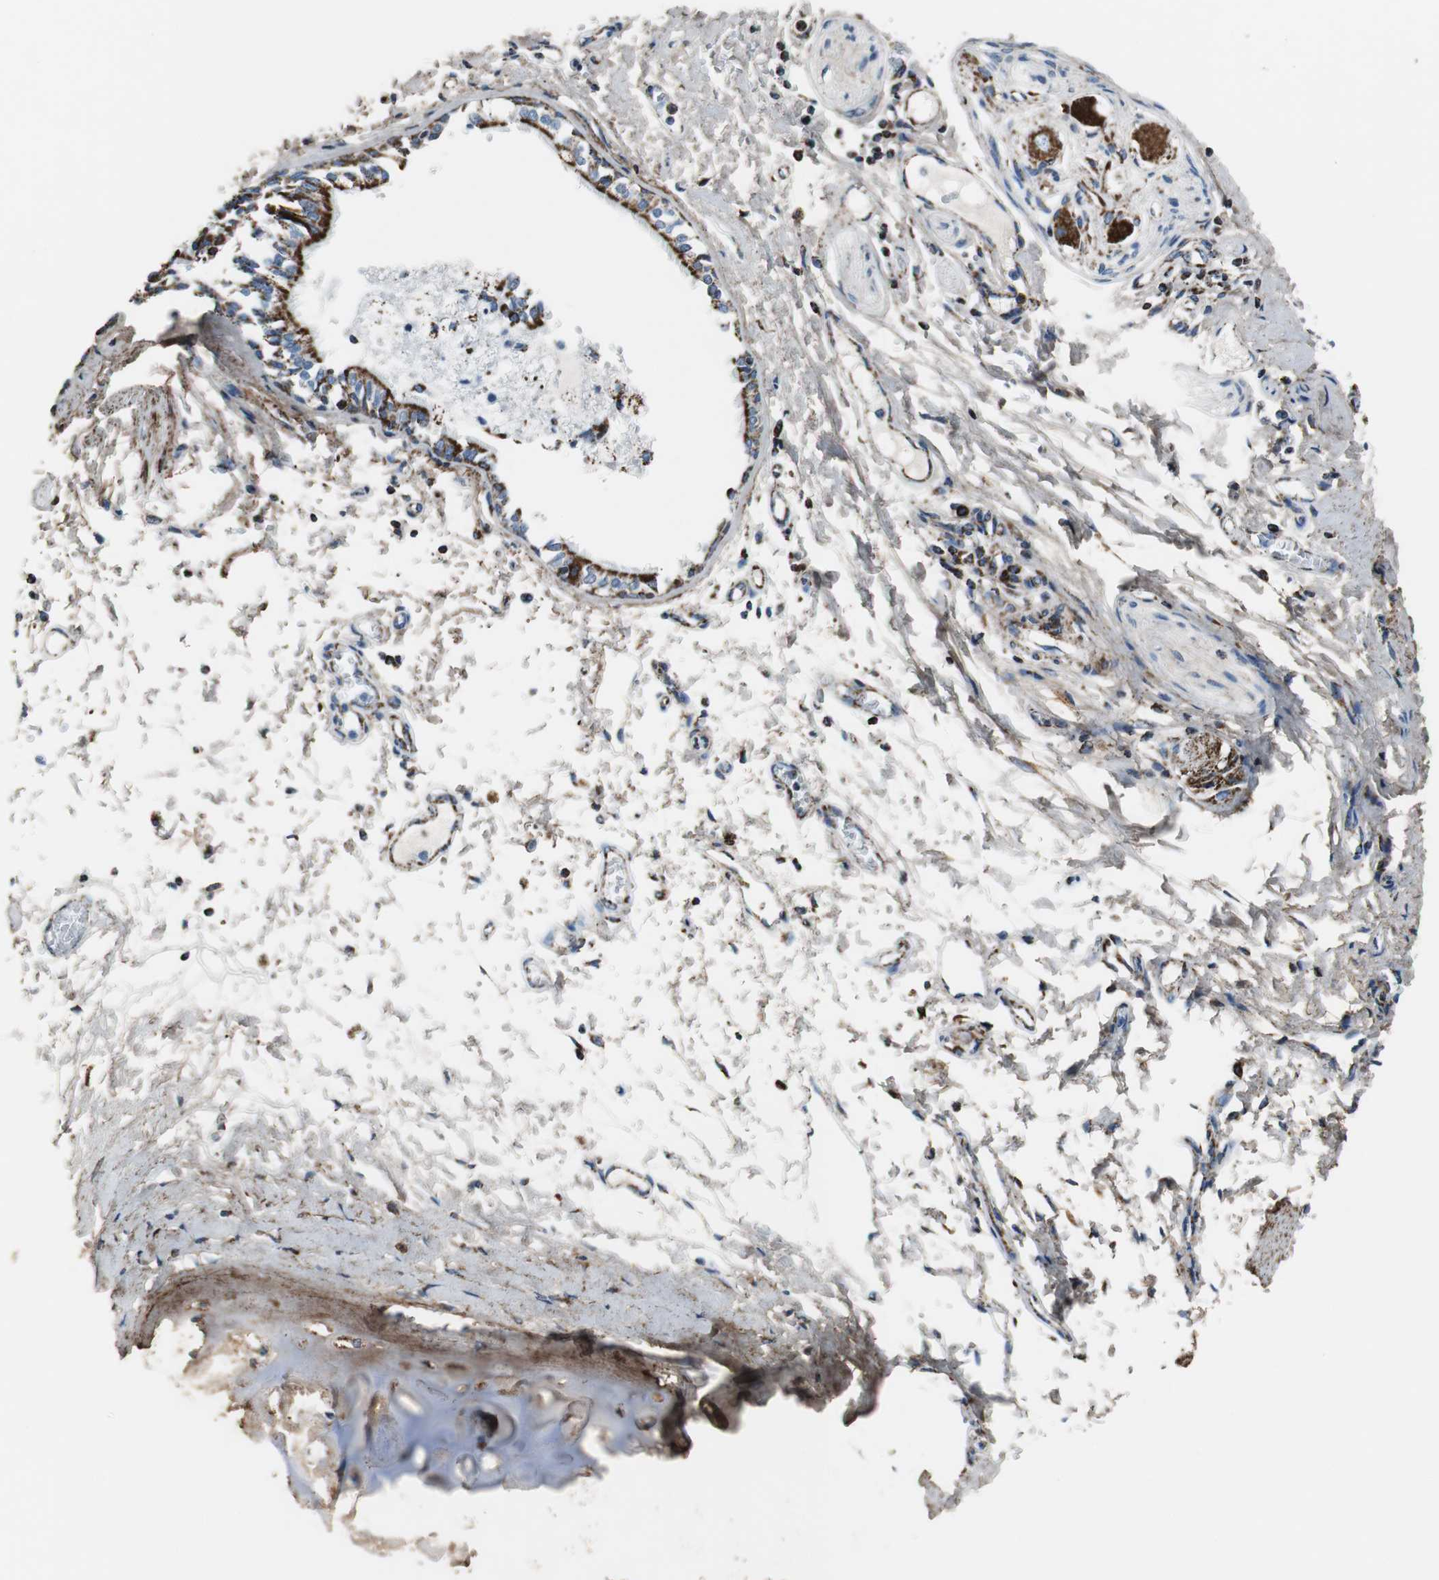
{"staining": {"intensity": "strong", "quantity": ">75%", "location": "cytoplasmic/membranous"}, "tissue": "bronchus", "cell_type": "Respiratory epithelial cells", "image_type": "normal", "snomed": [{"axis": "morphology", "description": "Normal tissue, NOS"}, {"axis": "topography", "description": "Bronchus"}, {"axis": "topography", "description": "Lung"}], "caption": "Immunohistochemistry staining of benign bronchus, which exhibits high levels of strong cytoplasmic/membranous positivity in approximately >75% of respiratory epithelial cells indicating strong cytoplasmic/membranous protein staining. The staining was performed using DAB (brown) for protein detection and nuclei were counterstained in hematoxylin (blue).", "gene": "C1QTNF7", "patient": {"sex": "female", "age": 56}}